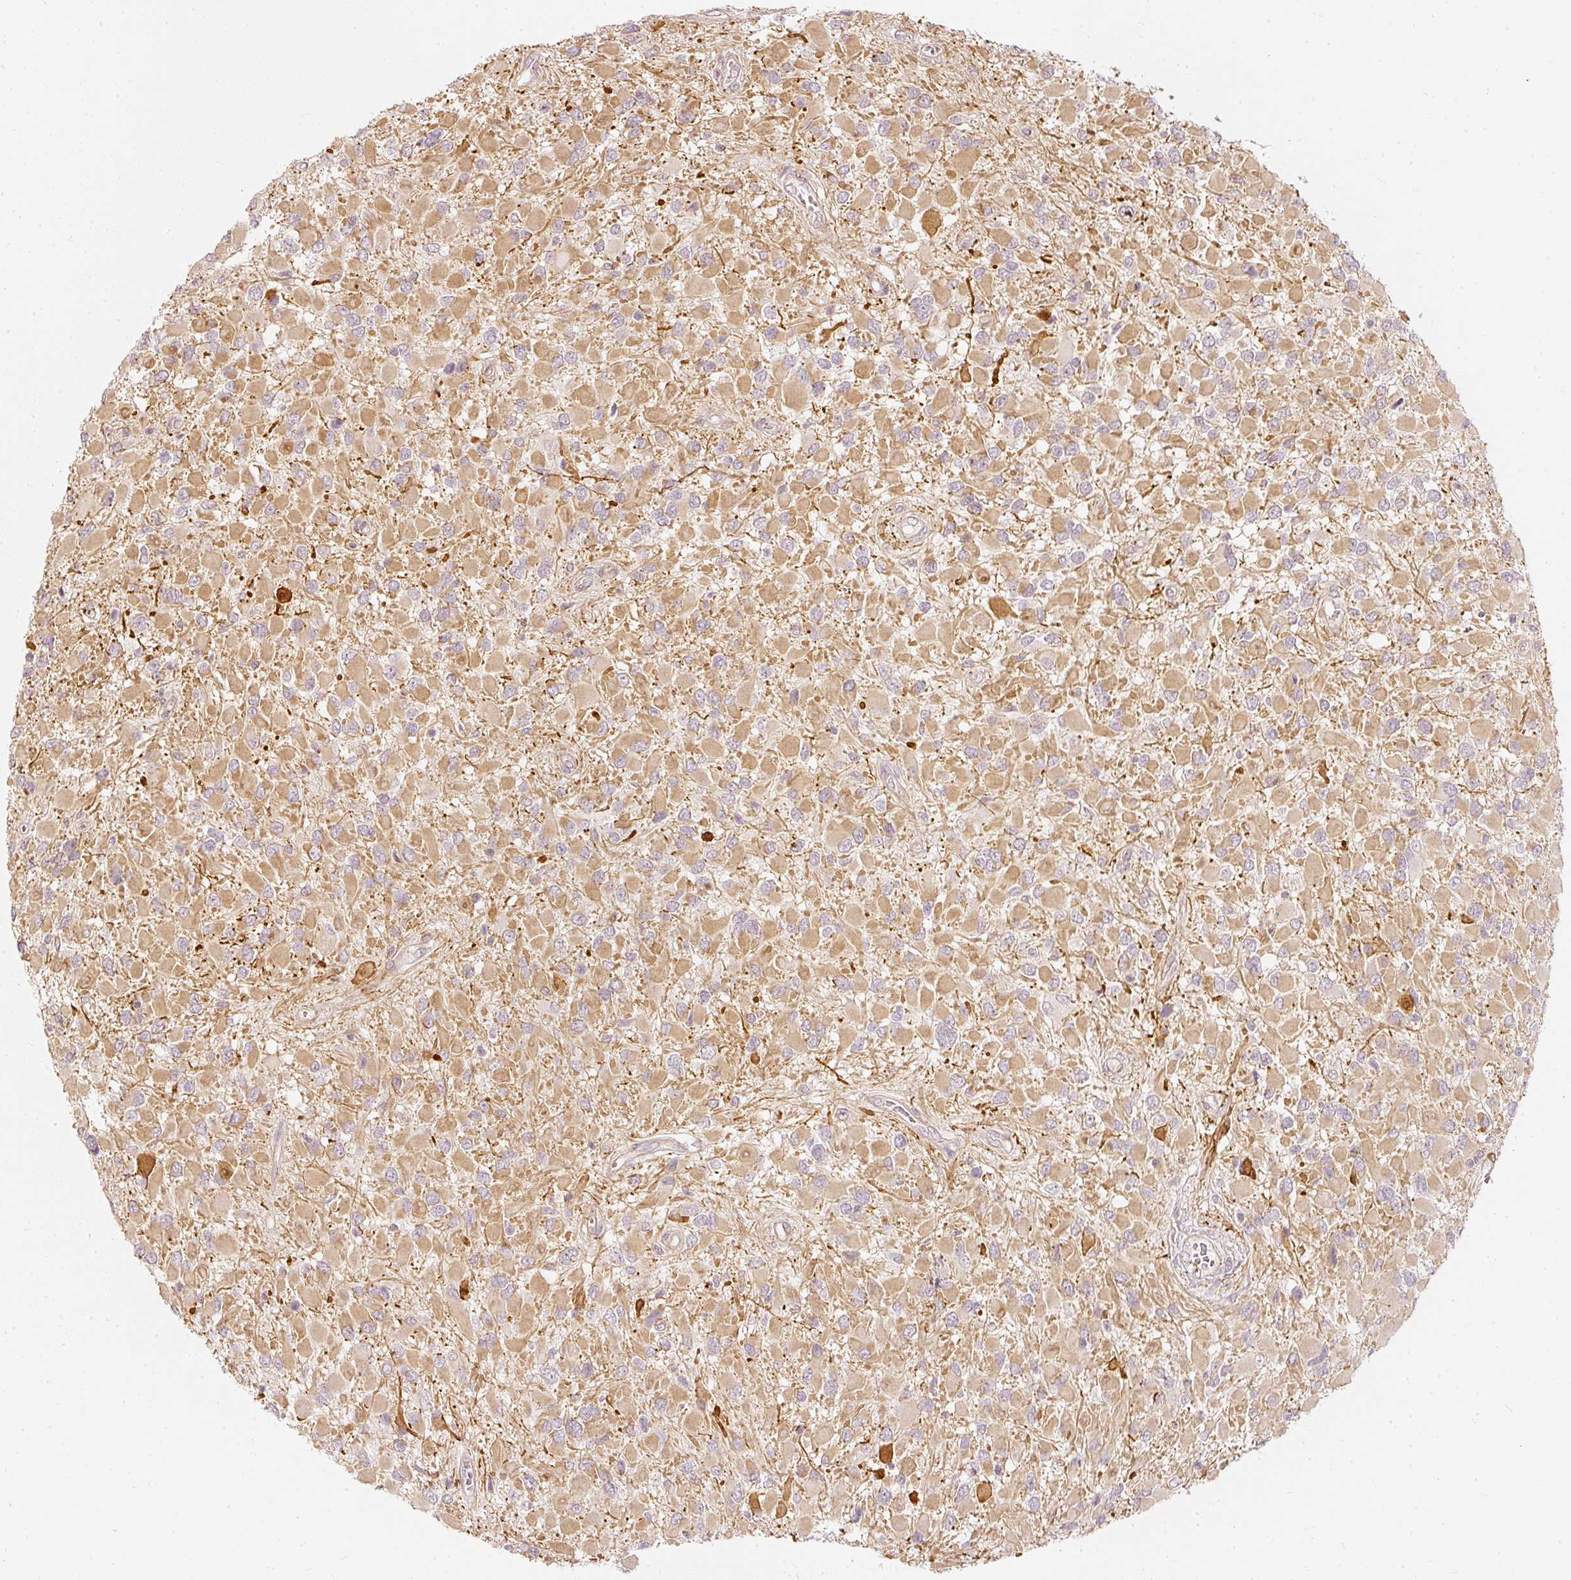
{"staining": {"intensity": "moderate", "quantity": ">75%", "location": "cytoplasmic/membranous"}, "tissue": "glioma", "cell_type": "Tumor cells", "image_type": "cancer", "snomed": [{"axis": "morphology", "description": "Glioma, malignant, High grade"}, {"axis": "topography", "description": "Brain"}], "caption": "Immunohistochemical staining of human high-grade glioma (malignant) exhibits medium levels of moderate cytoplasmic/membranous protein expression in approximately >75% of tumor cells.", "gene": "DRD2", "patient": {"sex": "male", "age": 53}}